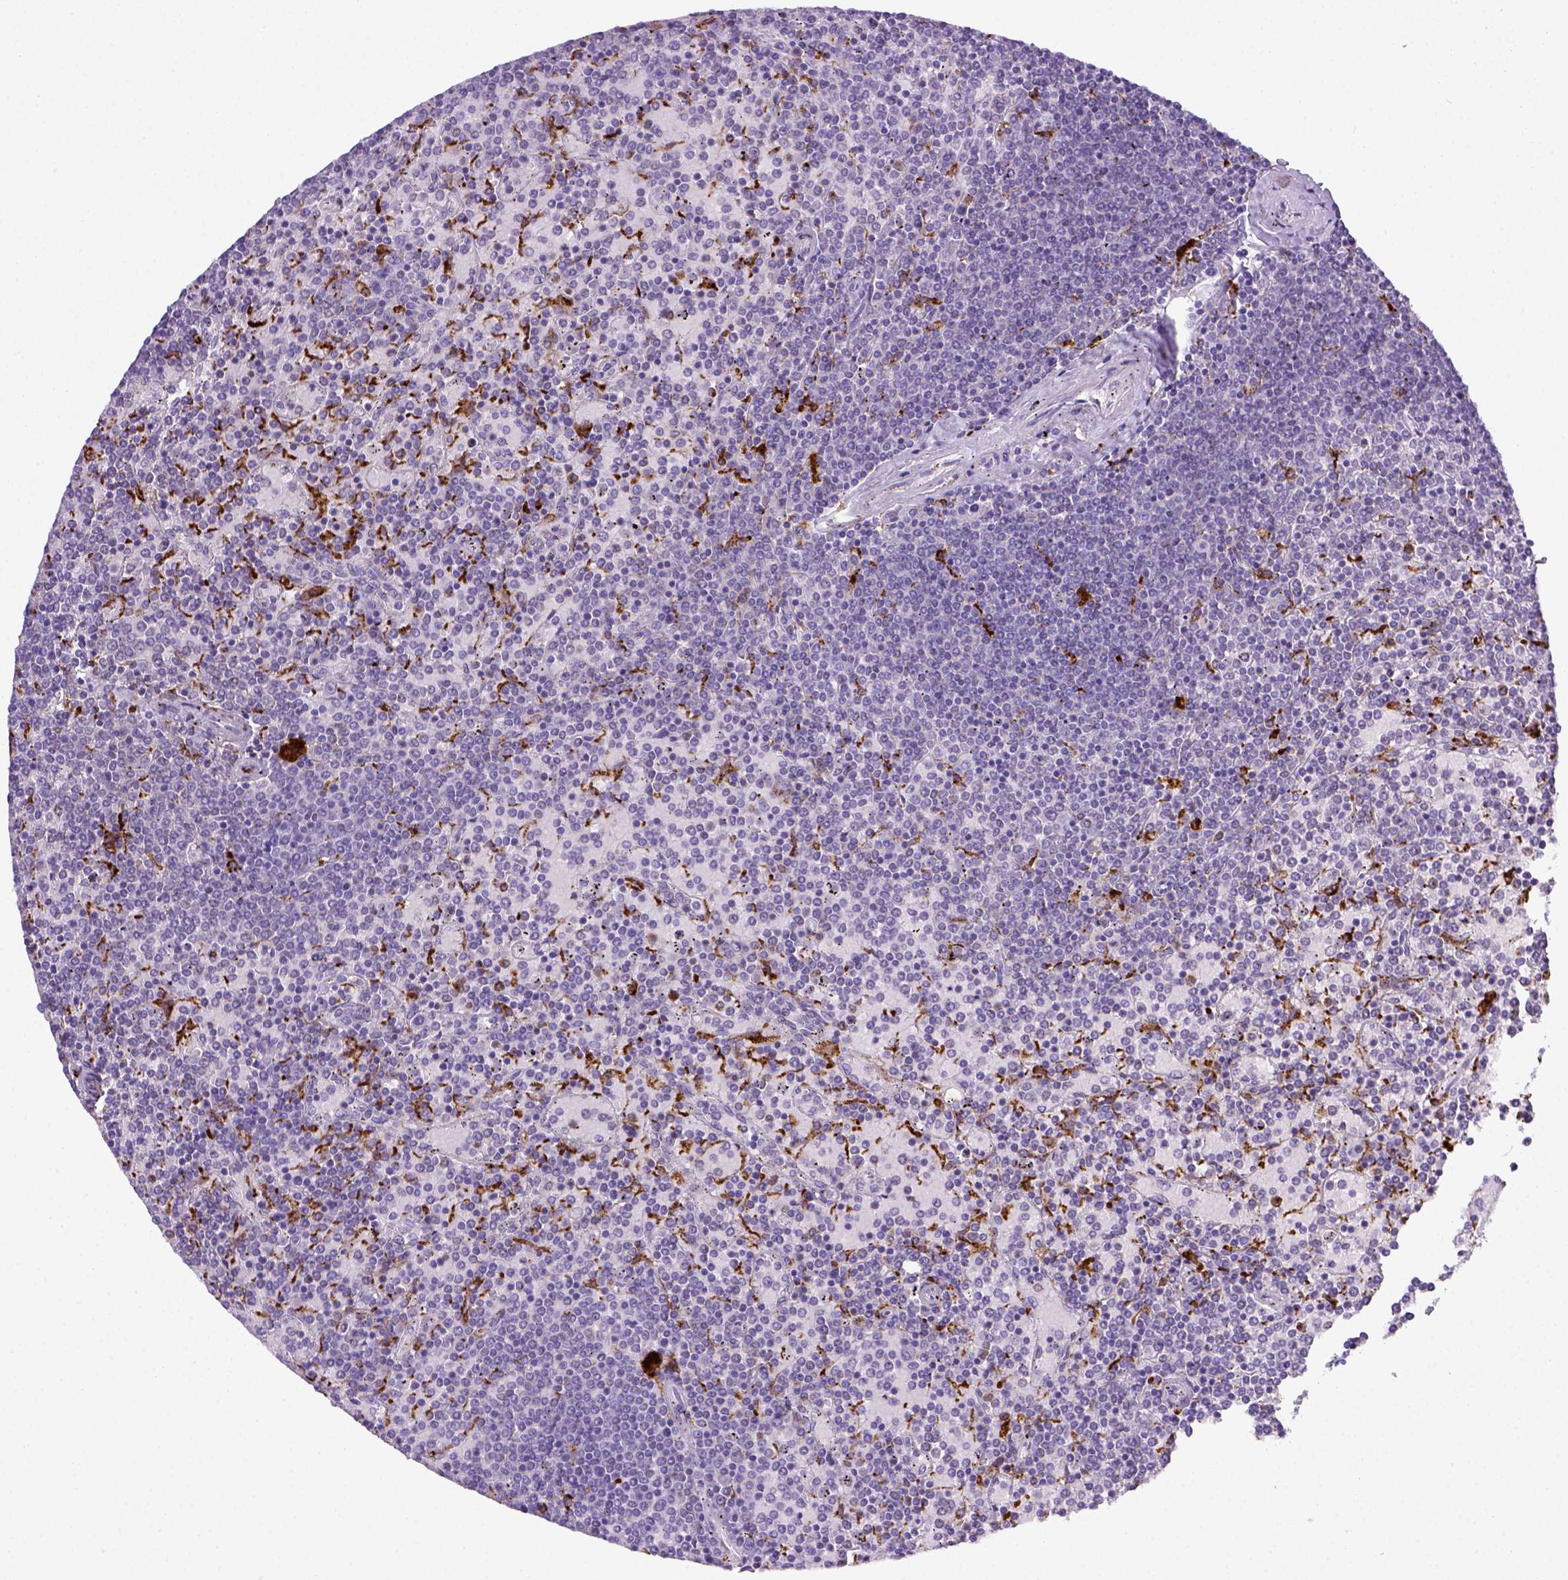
{"staining": {"intensity": "negative", "quantity": "none", "location": "none"}, "tissue": "lymphoma", "cell_type": "Tumor cells", "image_type": "cancer", "snomed": [{"axis": "morphology", "description": "Malignant lymphoma, non-Hodgkin's type, Low grade"}, {"axis": "topography", "description": "Spleen"}], "caption": "IHC of human low-grade malignant lymphoma, non-Hodgkin's type reveals no expression in tumor cells.", "gene": "CD68", "patient": {"sex": "female", "age": 77}}